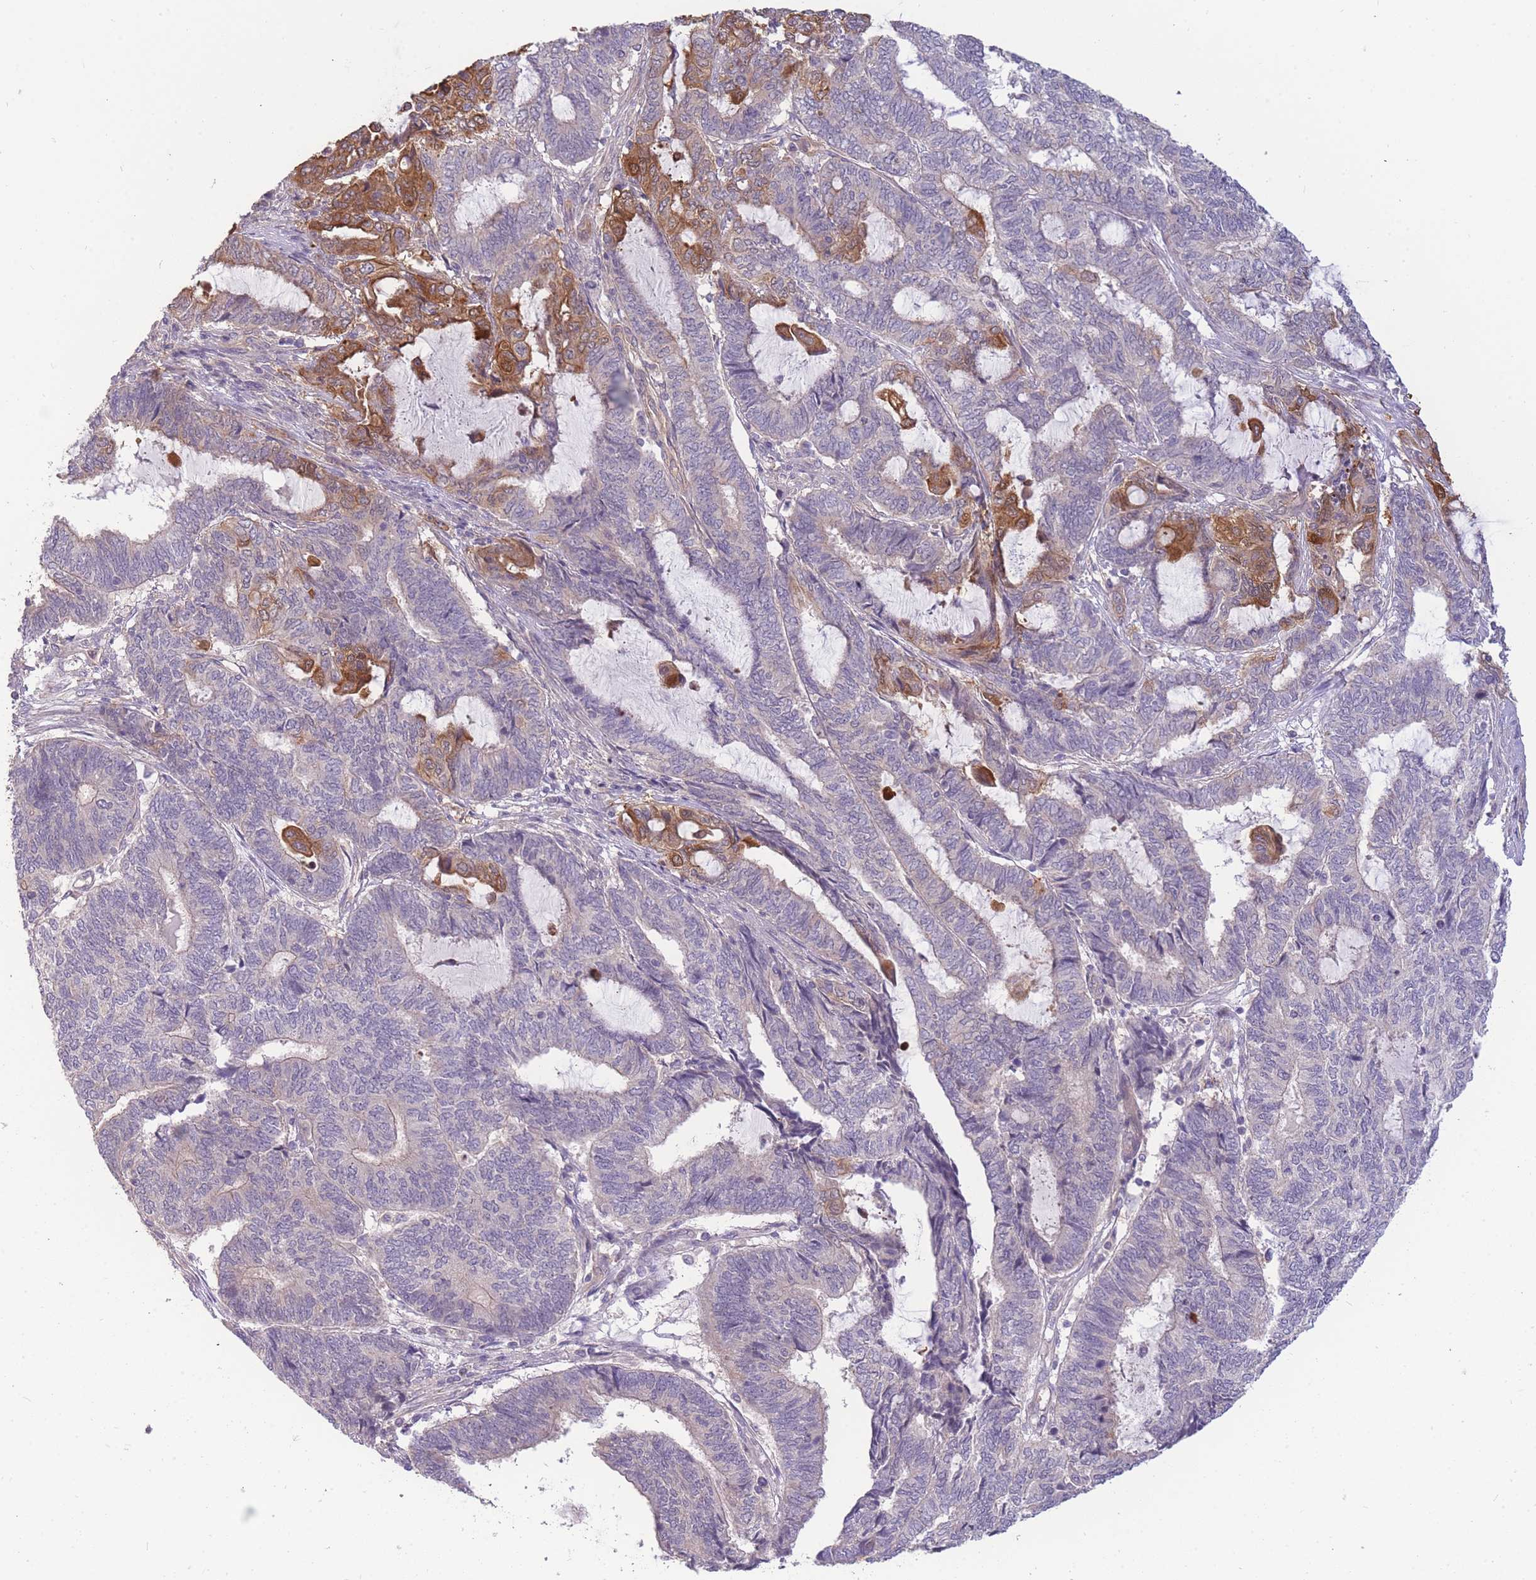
{"staining": {"intensity": "moderate", "quantity": "25%-75%", "location": "cytoplasmic/membranous"}, "tissue": "endometrial cancer", "cell_type": "Tumor cells", "image_type": "cancer", "snomed": [{"axis": "morphology", "description": "Adenocarcinoma, NOS"}, {"axis": "topography", "description": "Uterus"}, {"axis": "topography", "description": "Endometrium"}], "caption": "Human endometrial cancer stained with a brown dye demonstrates moderate cytoplasmic/membranous positive positivity in approximately 25%-75% of tumor cells.", "gene": "SMC6", "patient": {"sex": "female", "age": 70}}